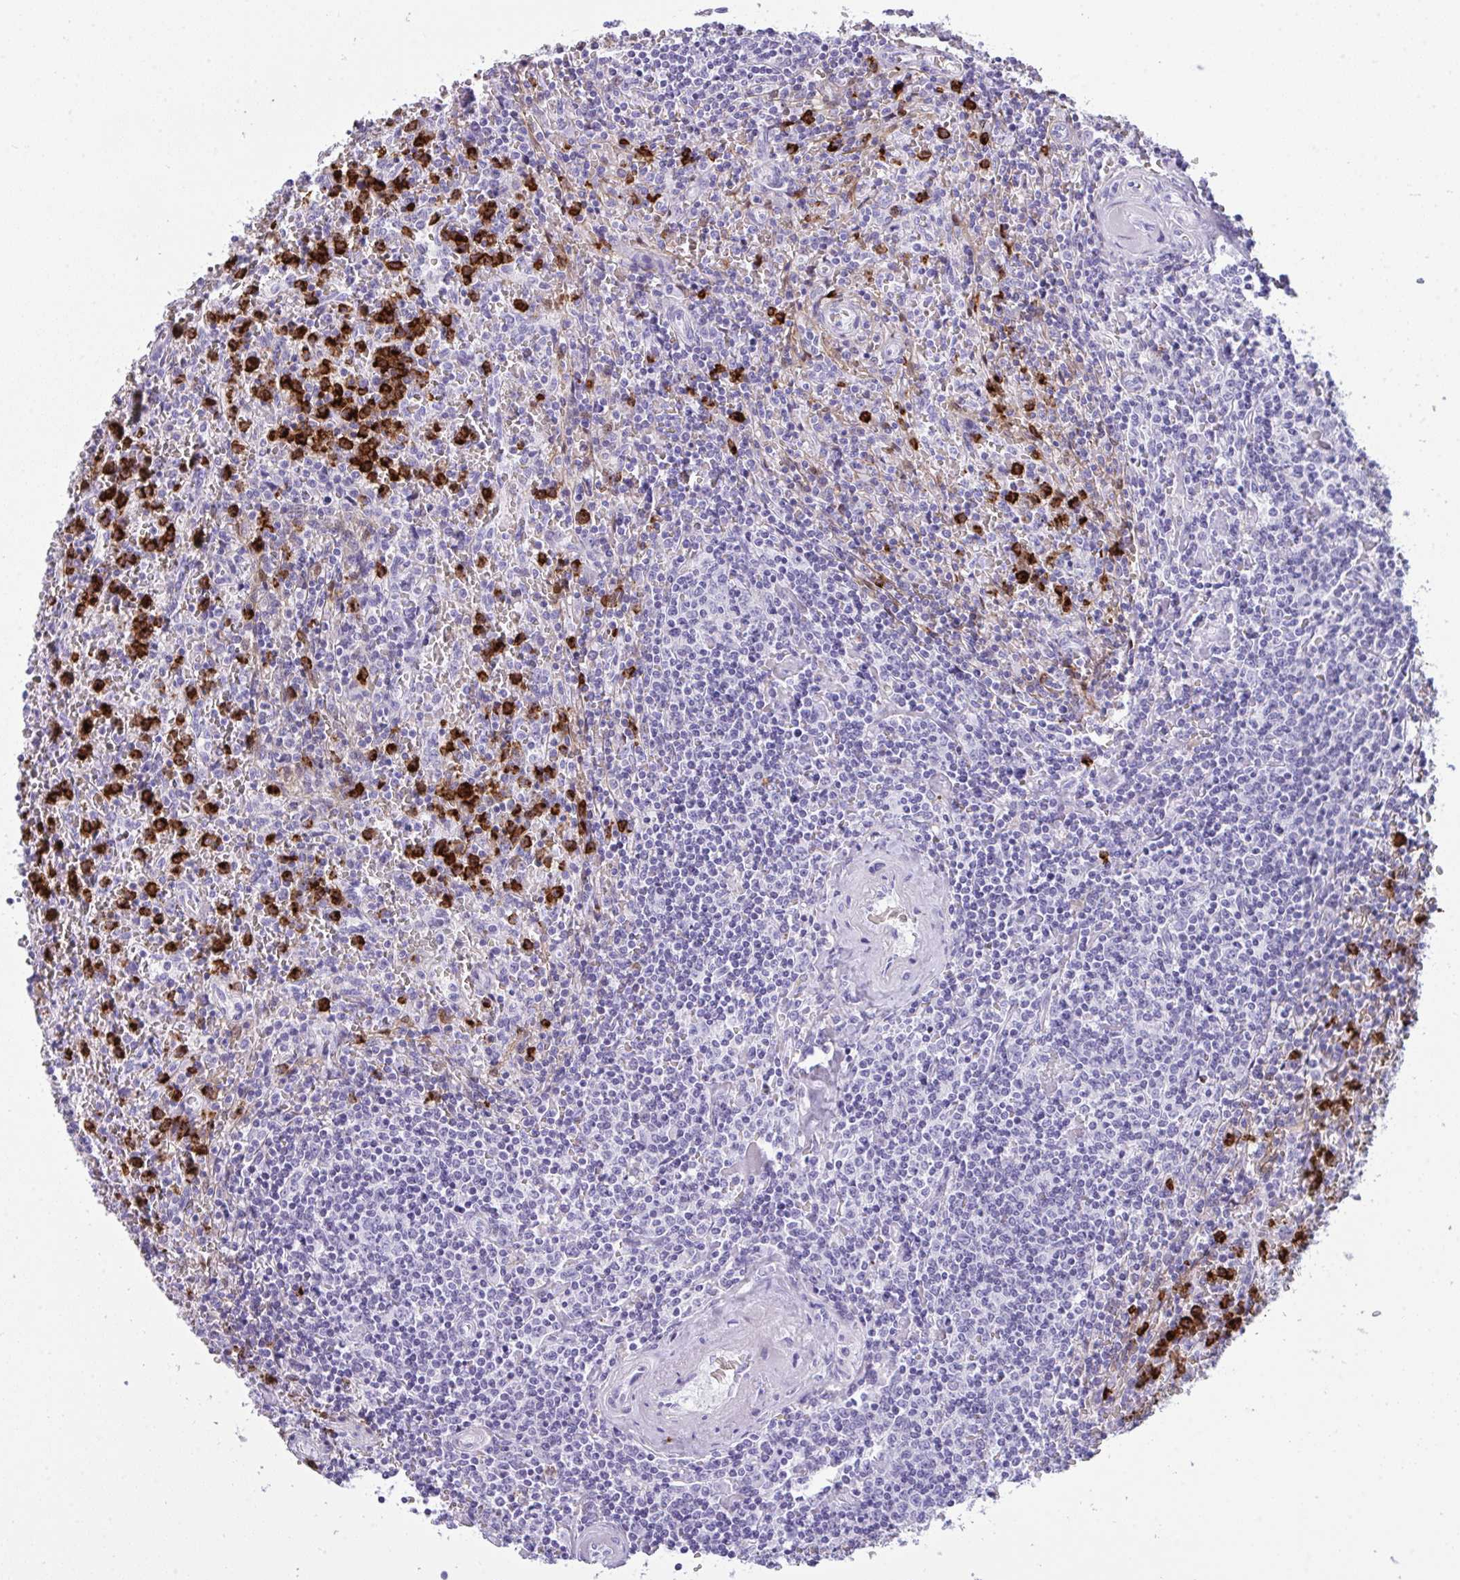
{"staining": {"intensity": "strong", "quantity": "<25%", "location": "cytoplasmic/membranous"}, "tissue": "lymphoma", "cell_type": "Tumor cells", "image_type": "cancer", "snomed": [{"axis": "morphology", "description": "Malignant lymphoma, non-Hodgkin's type, Low grade"}, {"axis": "topography", "description": "Spleen"}], "caption": "The histopathology image shows immunohistochemical staining of lymphoma. There is strong cytoplasmic/membranous positivity is appreciated in approximately <25% of tumor cells.", "gene": "ARHGAP42", "patient": {"sex": "female", "age": 64}}